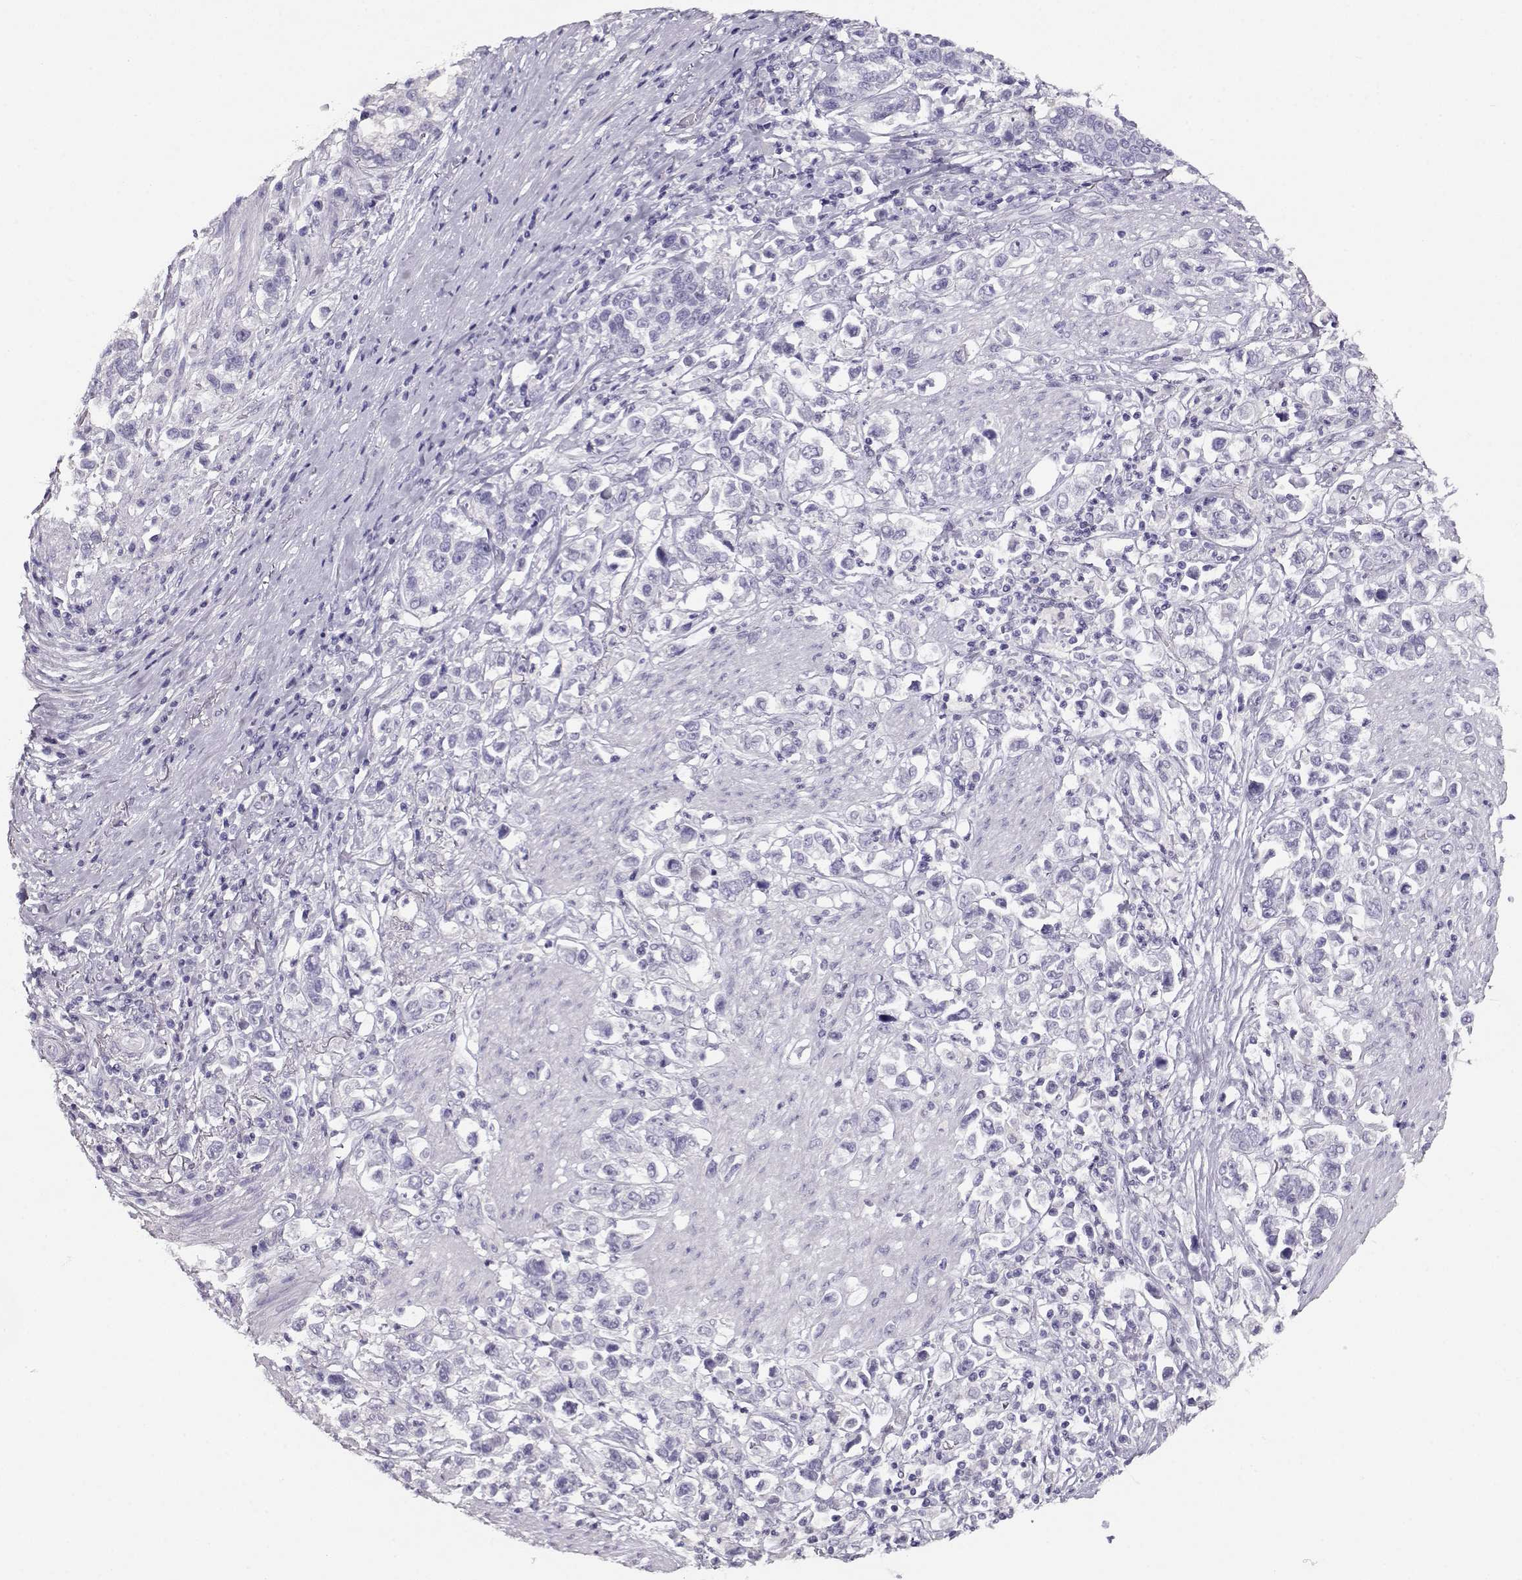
{"staining": {"intensity": "negative", "quantity": "none", "location": "none"}, "tissue": "stomach cancer", "cell_type": "Tumor cells", "image_type": "cancer", "snomed": [{"axis": "morphology", "description": "Adenocarcinoma, NOS"}, {"axis": "topography", "description": "Stomach"}], "caption": "This photomicrograph is of adenocarcinoma (stomach) stained with IHC to label a protein in brown with the nuclei are counter-stained blue. There is no positivity in tumor cells. (DAB IHC visualized using brightfield microscopy, high magnification).", "gene": "NDRG4", "patient": {"sex": "male", "age": 93}}